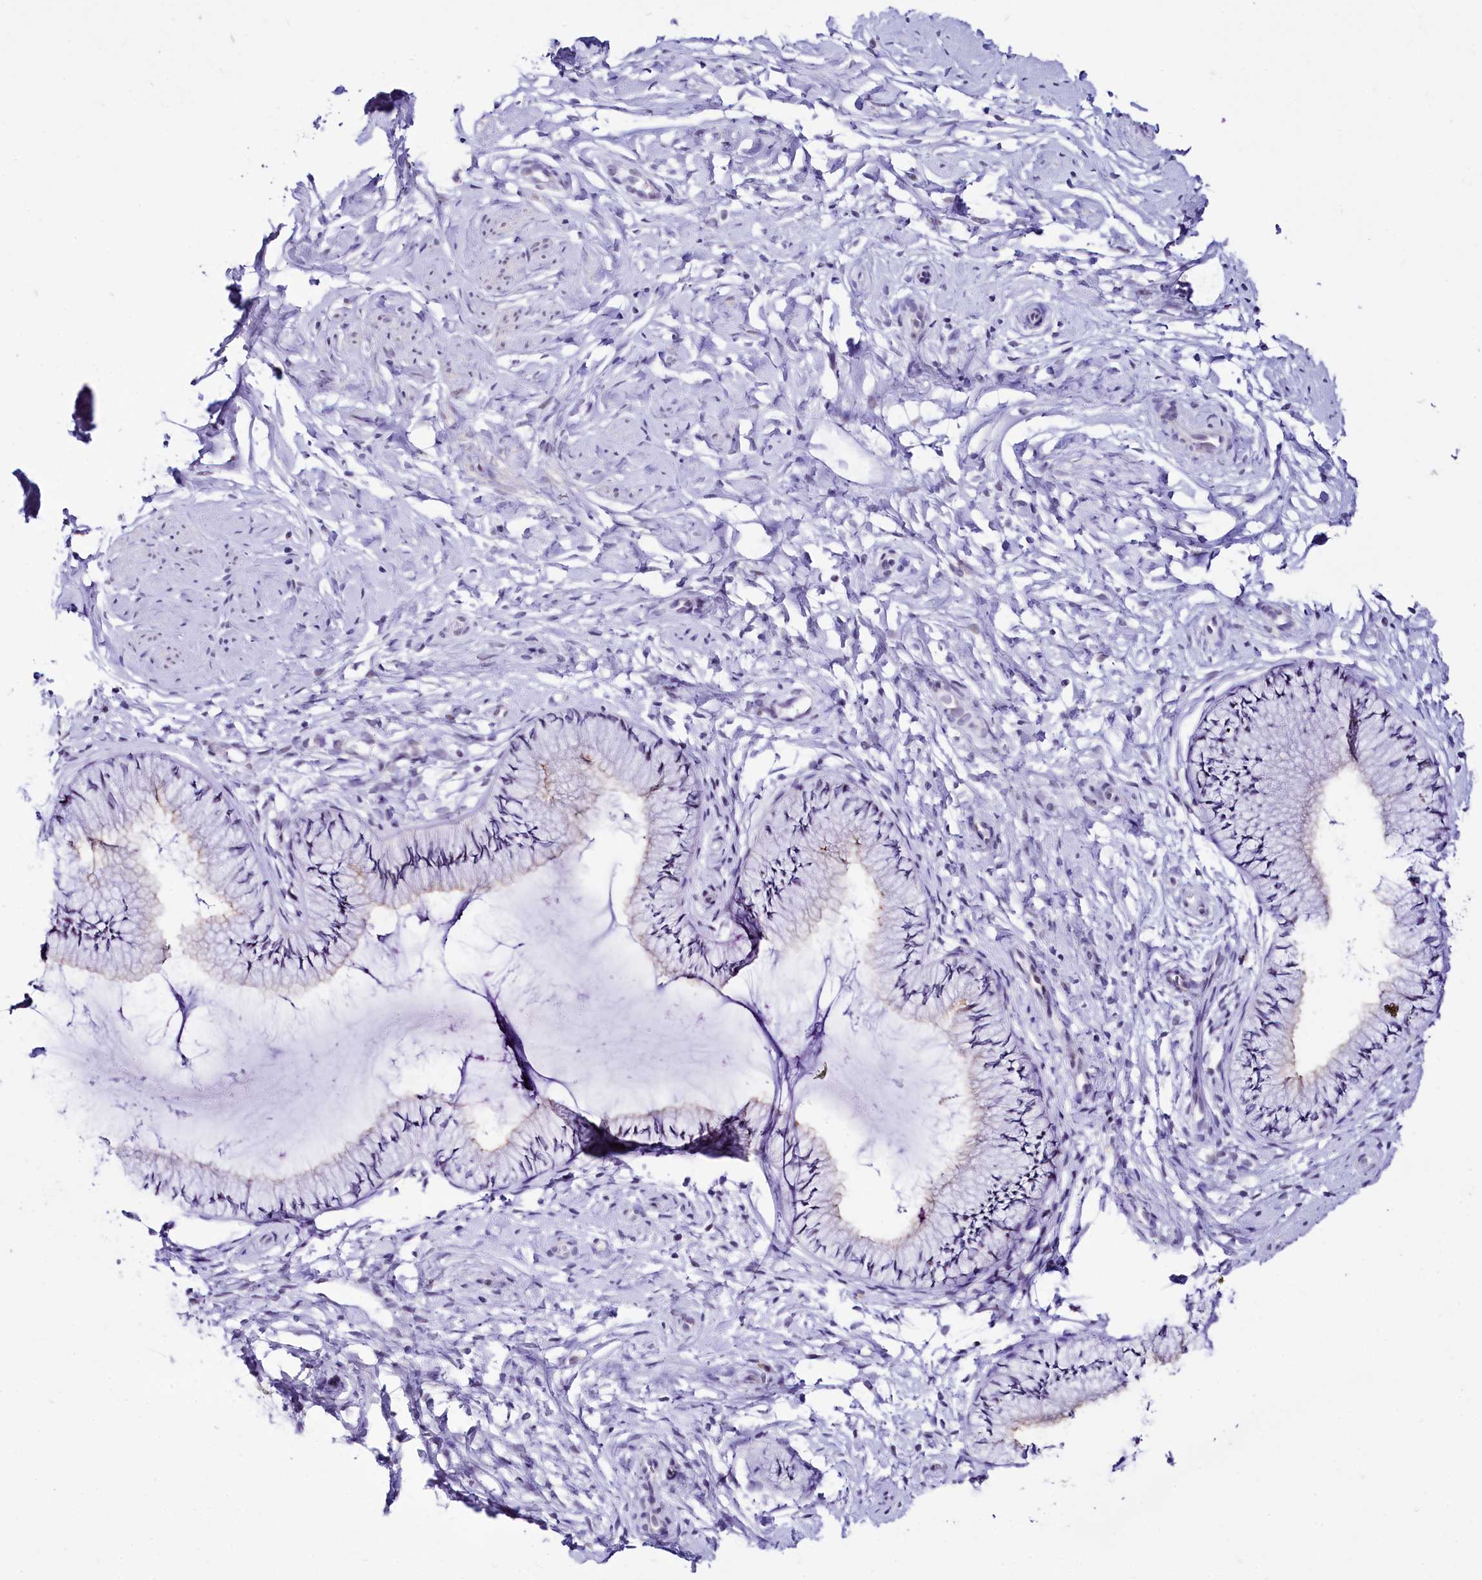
{"staining": {"intensity": "weak", "quantity": "<25%", "location": "cytoplasmic/membranous,nuclear"}, "tissue": "cervix", "cell_type": "Glandular cells", "image_type": "normal", "snomed": [{"axis": "morphology", "description": "Normal tissue, NOS"}, {"axis": "topography", "description": "Cervix"}], "caption": "High magnification brightfield microscopy of unremarkable cervix stained with DAB (3,3'-diaminobenzidine) (brown) and counterstained with hematoxylin (blue): glandular cells show no significant staining. The staining is performed using DAB (3,3'-diaminobenzidine) brown chromogen with nuclei counter-stained in using hematoxylin.", "gene": "SPATS2", "patient": {"sex": "female", "age": 33}}